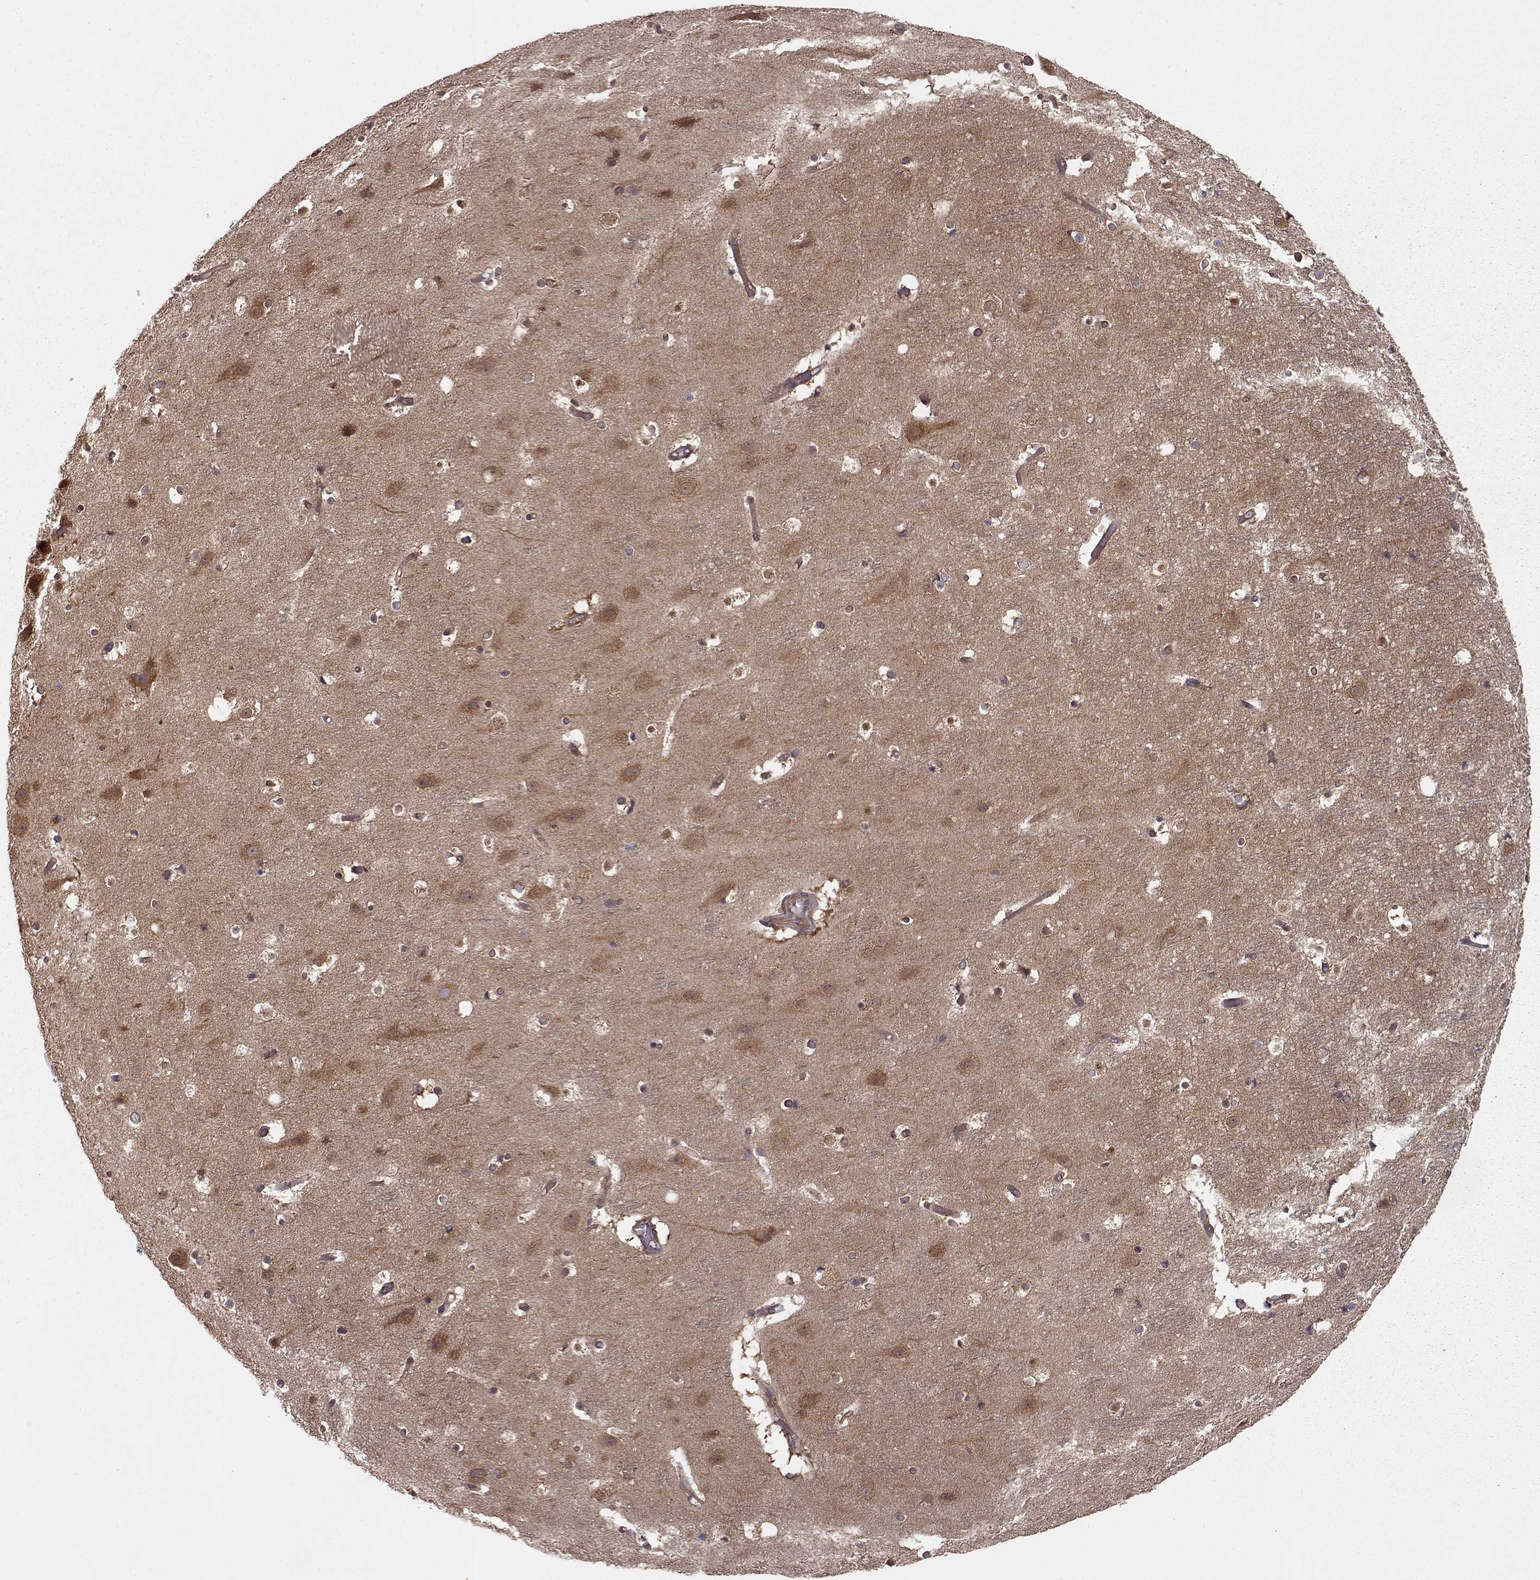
{"staining": {"intensity": "negative", "quantity": "none", "location": "none"}, "tissue": "cerebral cortex", "cell_type": "Endothelial cells", "image_type": "normal", "snomed": [{"axis": "morphology", "description": "Normal tissue, NOS"}, {"axis": "topography", "description": "Cerebral cortex"}], "caption": "This is an immunohistochemistry (IHC) histopathology image of normal human cerebral cortex. There is no staining in endothelial cells.", "gene": "RABGAP1", "patient": {"sex": "female", "age": 52}}